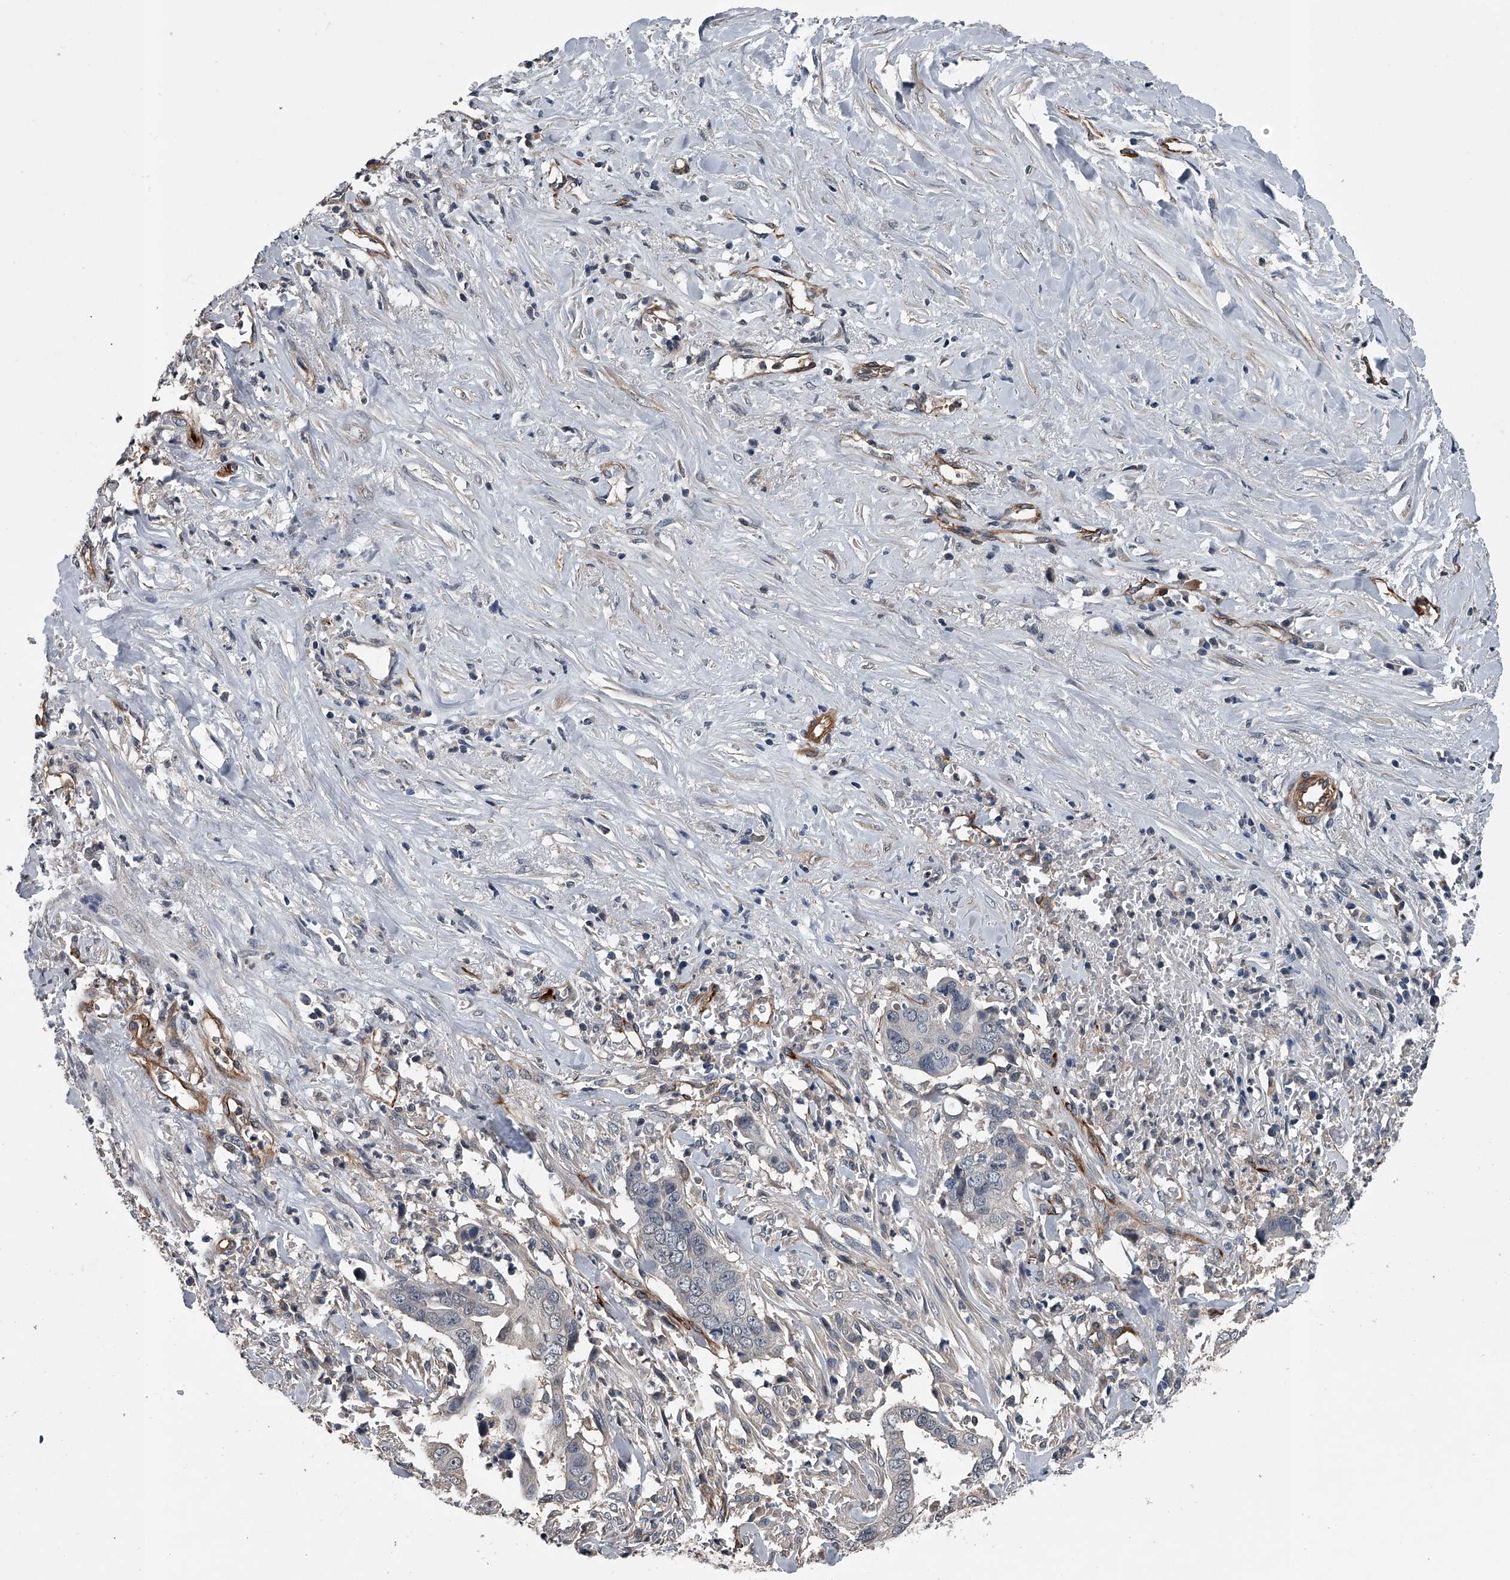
{"staining": {"intensity": "negative", "quantity": "none", "location": "none"}, "tissue": "liver cancer", "cell_type": "Tumor cells", "image_type": "cancer", "snomed": [{"axis": "morphology", "description": "Cholangiocarcinoma"}, {"axis": "topography", "description": "Liver"}], "caption": "A high-resolution micrograph shows immunohistochemistry (IHC) staining of liver cholangiocarcinoma, which reveals no significant expression in tumor cells.", "gene": "LDLRAD2", "patient": {"sex": "female", "age": 79}}